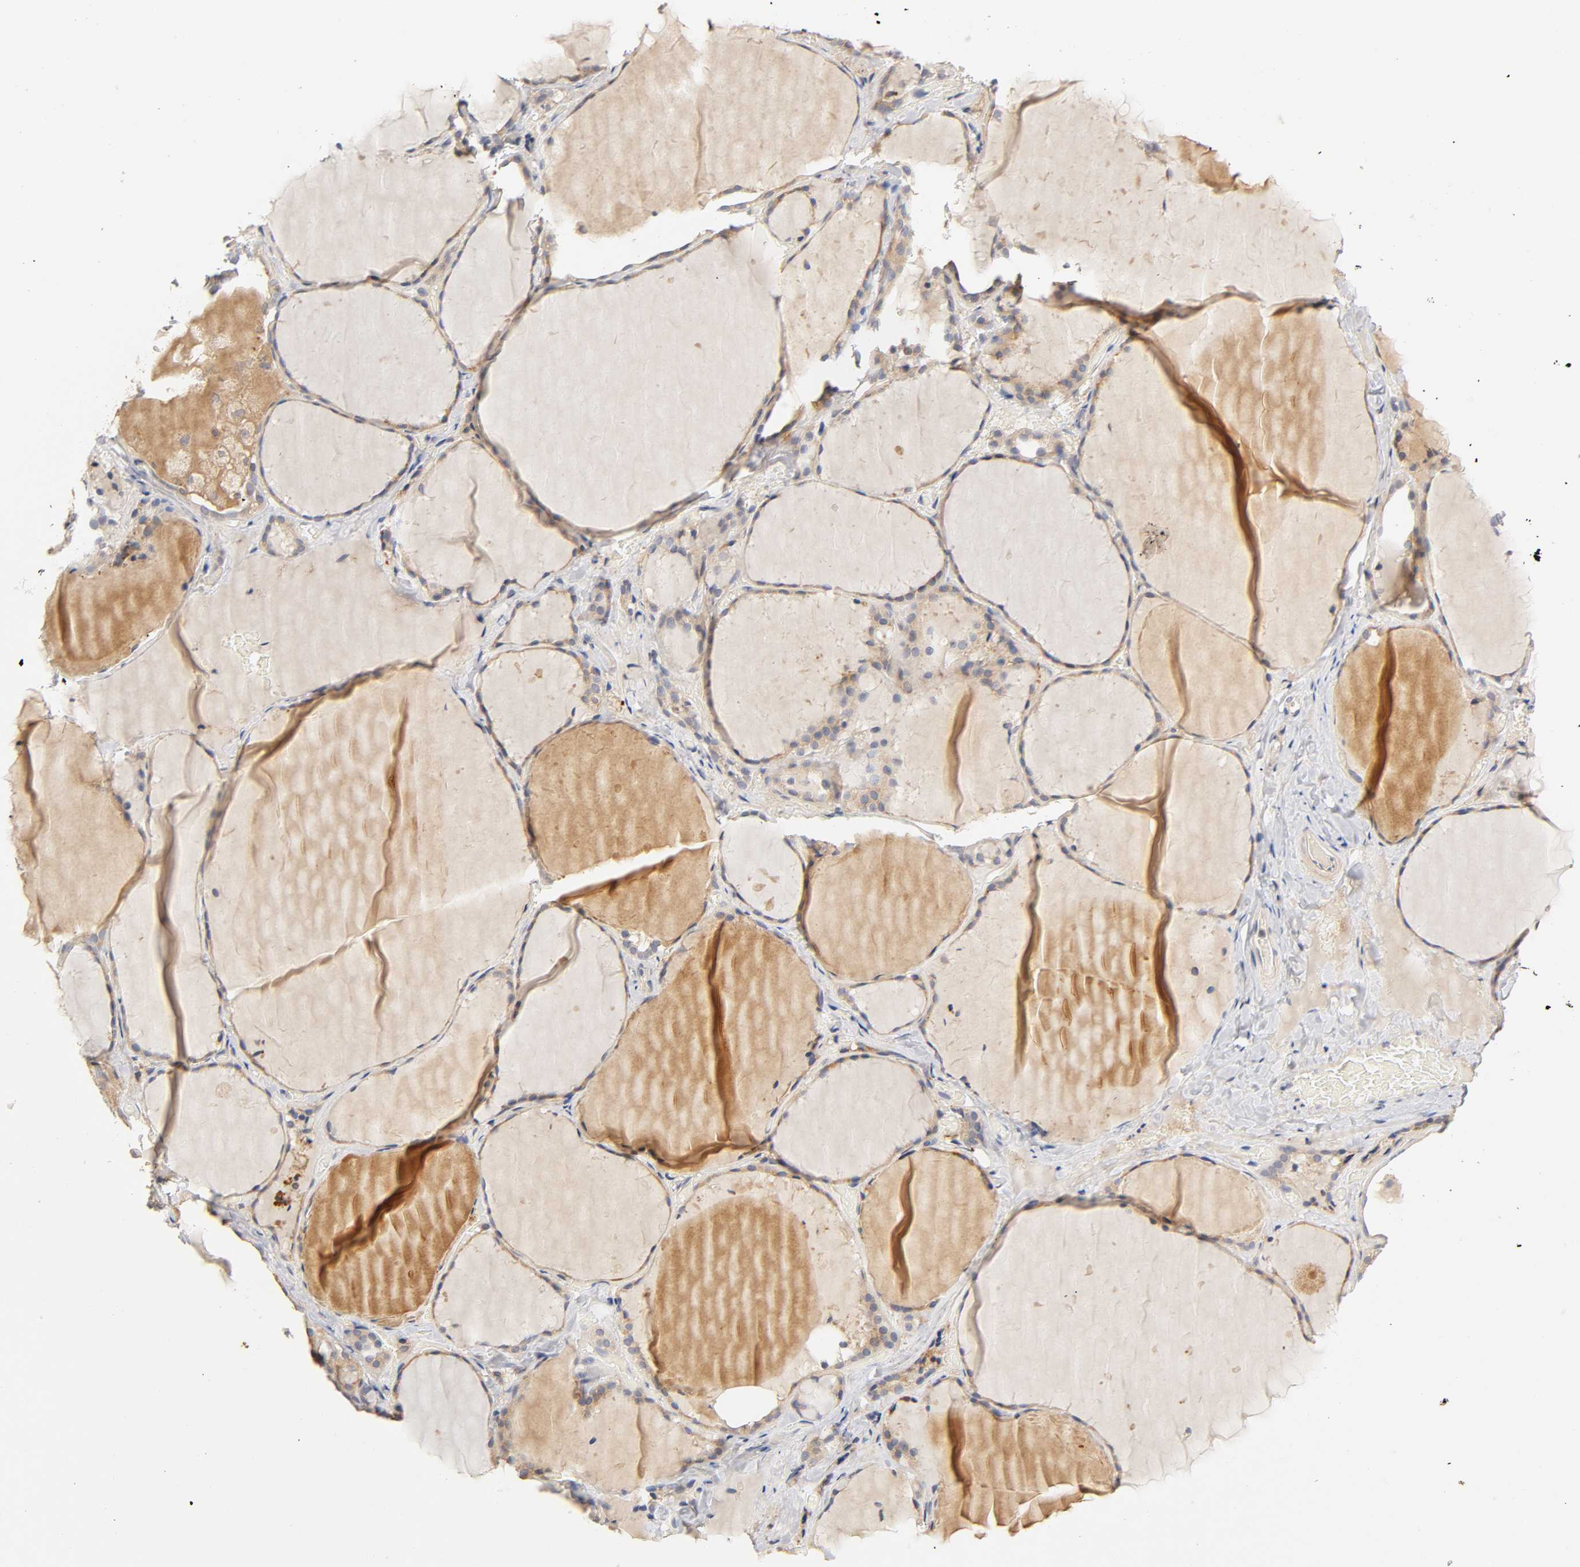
{"staining": {"intensity": "moderate", "quantity": ">75%", "location": "cytoplasmic/membranous"}, "tissue": "thyroid gland", "cell_type": "Glandular cells", "image_type": "normal", "snomed": [{"axis": "morphology", "description": "Normal tissue, NOS"}, {"axis": "topography", "description": "Thyroid gland"}], "caption": "Immunohistochemical staining of normal human thyroid gland reveals medium levels of moderate cytoplasmic/membranous positivity in about >75% of glandular cells.", "gene": "RHOA", "patient": {"sex": "female", "age": 22}}